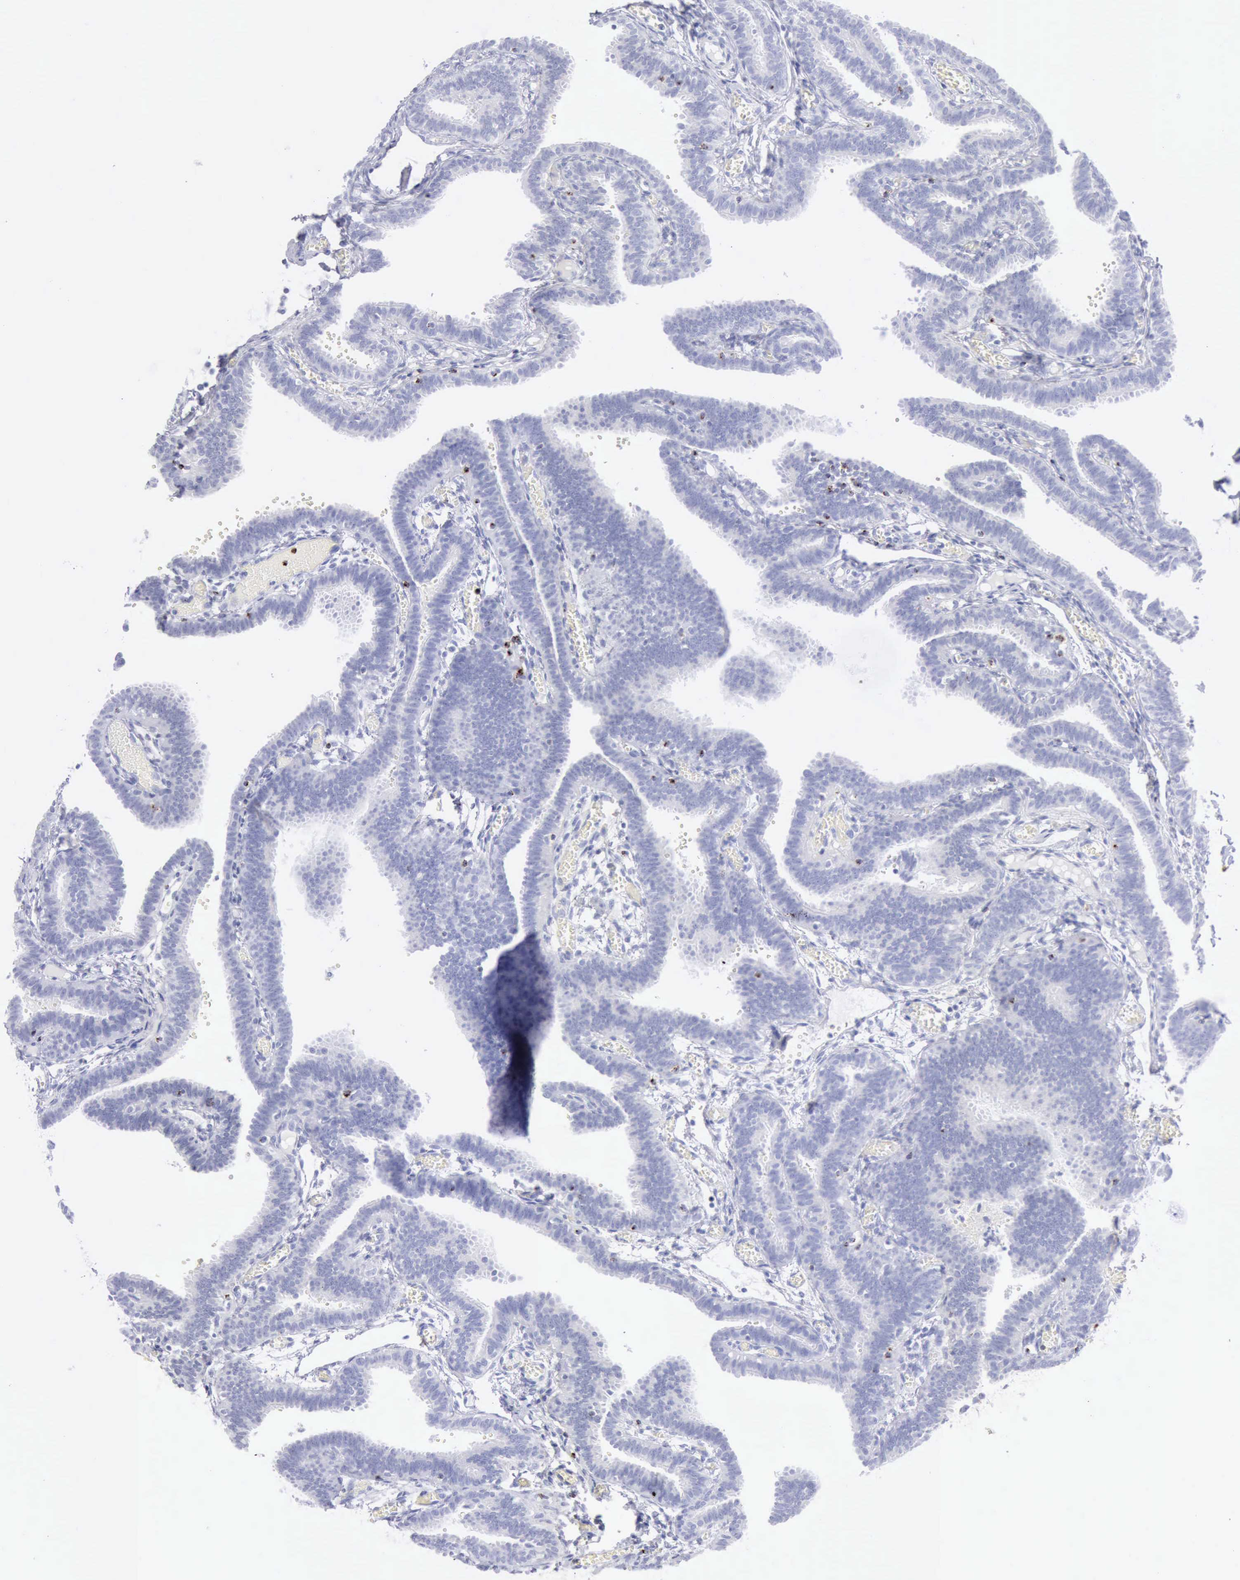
{"staining": {"intensity": "negative", "quantity": "none", "location": "none"}, "tissue": "fallopian tube", "cell_type": "Glandular cells", "image_type": "normal", "snomed": [{"axis": "morphology", "description": "Normal tissue, NOS"}, {"axis": "topography", "description": "Fallopian tube"}], "caption": "Photomicrograph shows no significant protein expression in glandular cells of normal fallopian tube.", "gene": "GZMB", "patient": {"sex": "female", "age": 29}}